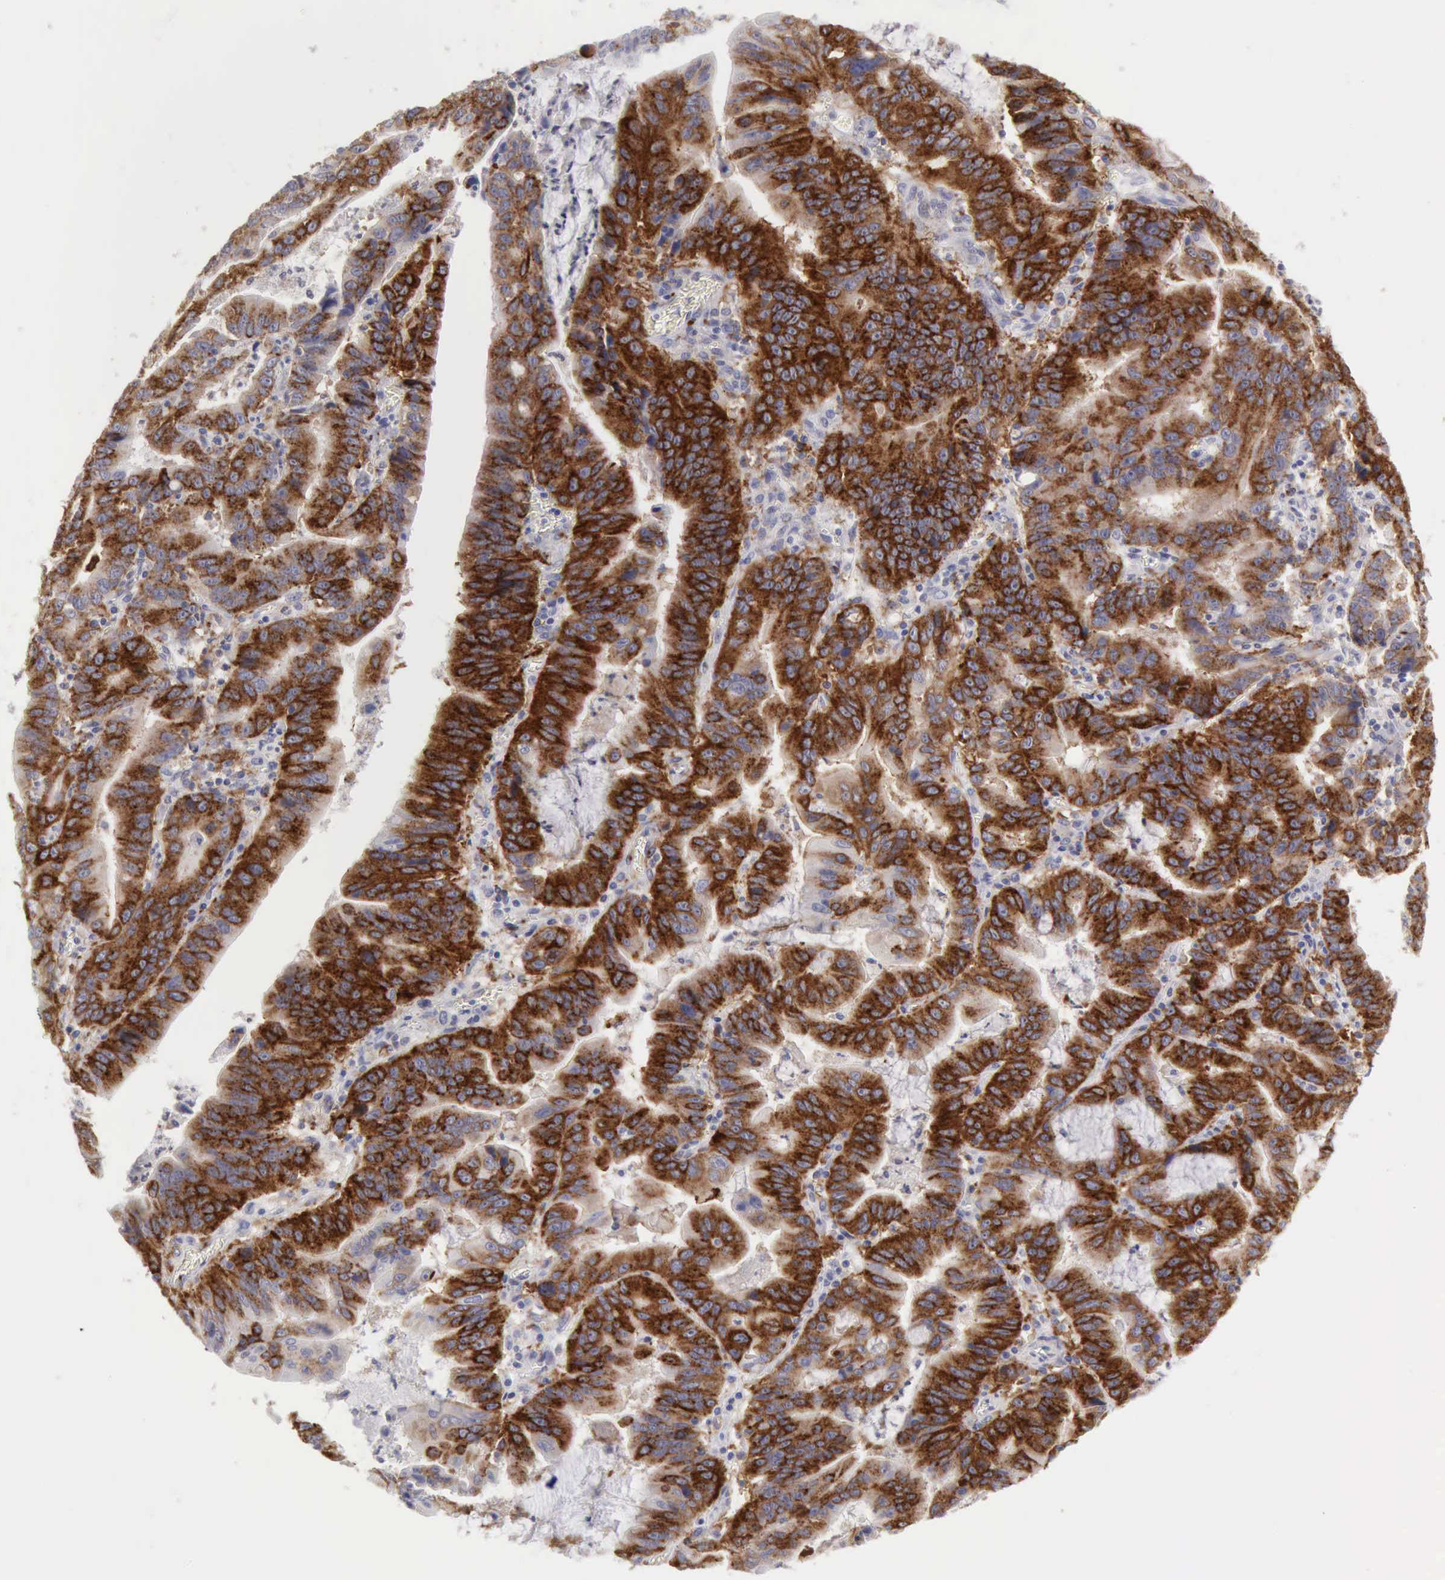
{"staining": {"intensity": "strong", "quantity": ">75%", "location": "cytoplasmic/membranous"}, "tissue": "stomach cancer", "cell_type": "Tumor cells", "image_type": "cancer", "snomed": [{"axis": "morphology", "description": "Adenocarcinoma, NOS"}, {"axis": "topography", "description": "Stomach, upper"}], "caption": "An image of adenocarcinoma (stomach) stained for a protein reveals strong cytoplasmic/membranous brown staining in tumor cells.", "gene": "TFRC", "patient": {"sex": "male", "age": 63}}